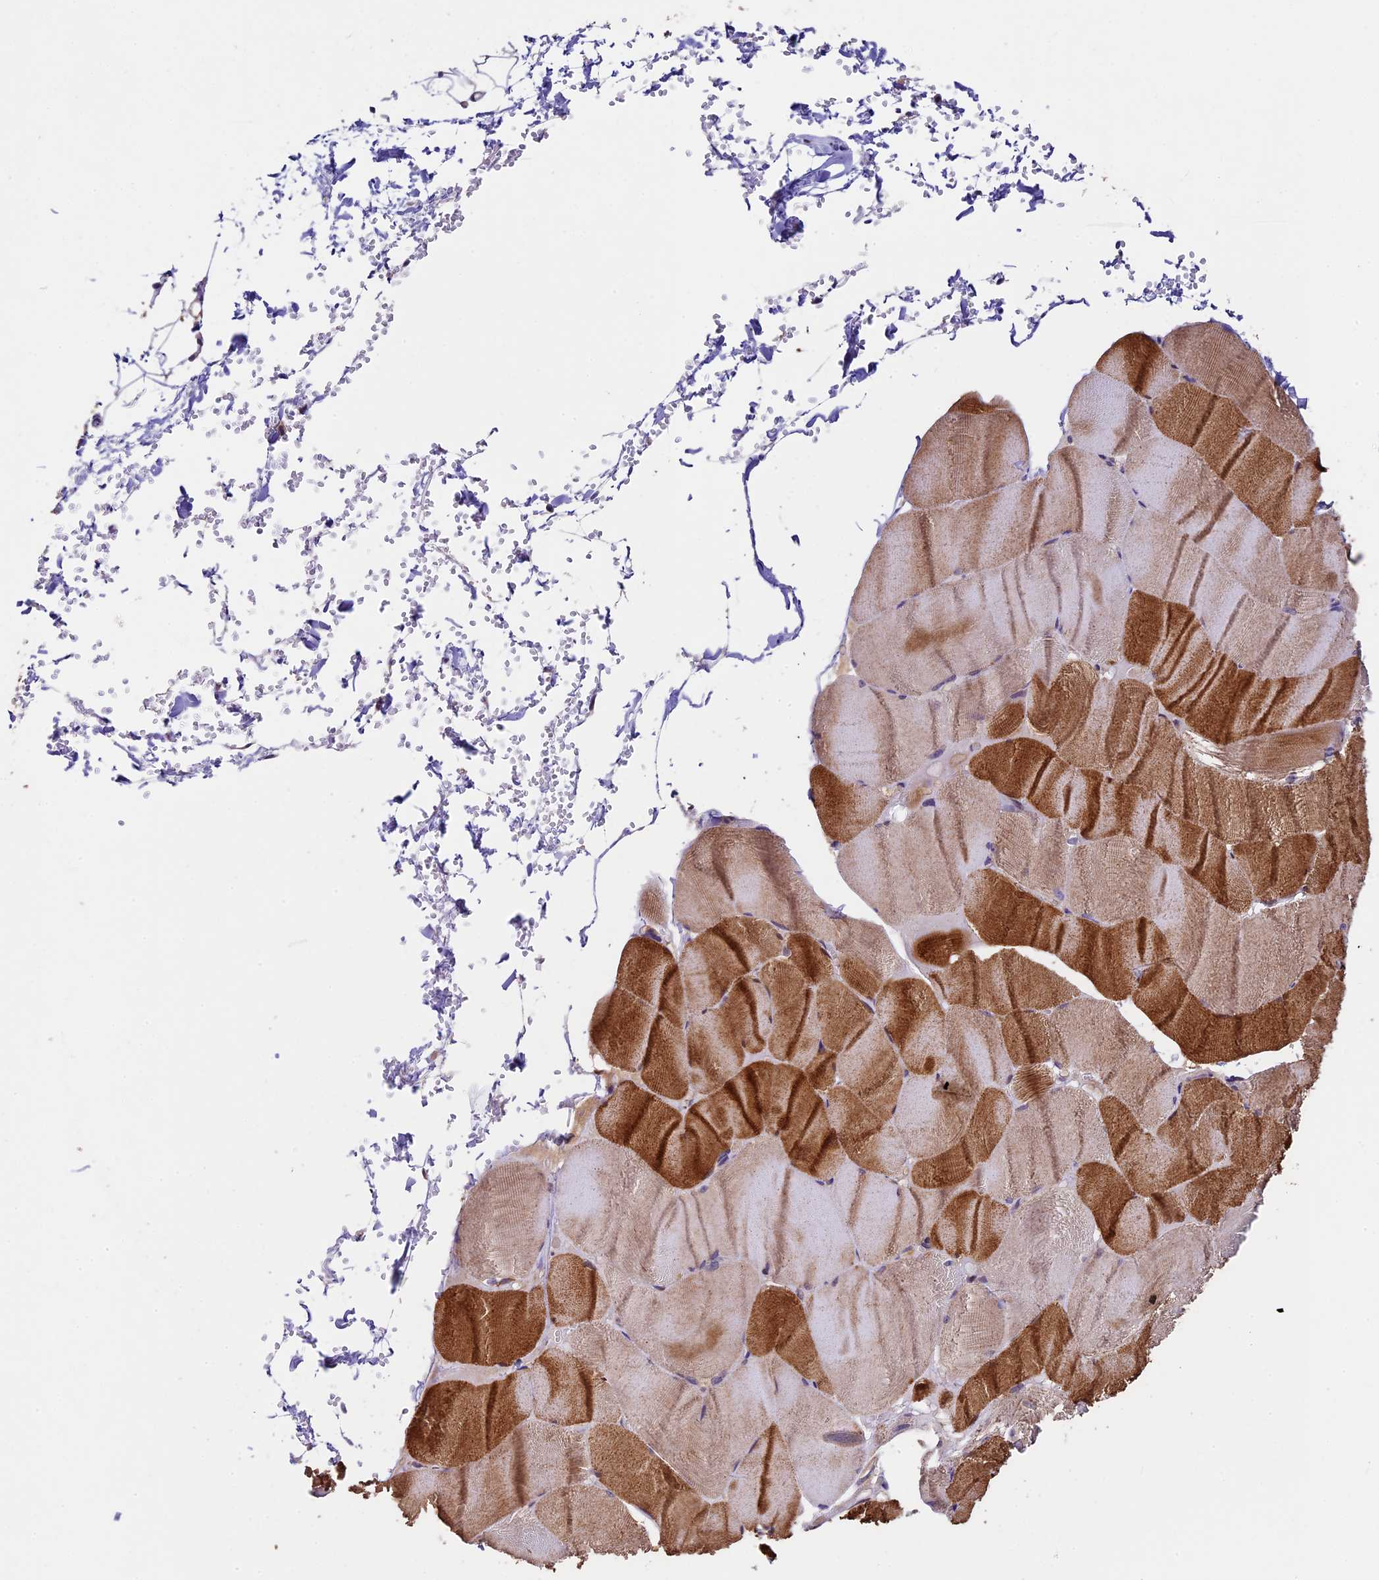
{"staining": {"intensity": "strong", "quantity": "25%-75%", "location": "cytoplasmic/membranous"}, "tissue": "skeletal muscle", "cell_type": "Myocytes", "image_type": "normal", "snomed": [{"axis": "morphology", "description": "Normal tissue, NOS"}, {"axis": "morphology", "description": "Basal cell carcinoma"}, {"axis": "topography", "description": "Skeletal muscle"}], "caption": "Unremarkable skeletal muscle demonstrates strong cytoplasmic/membranous positivity in approximately 25%-75% of myocytes (DAB = brown stain, brightfield microscopy at high magnification)..", "gene": "SBNO2", "patient": {"sex": "female", "age": 64}}